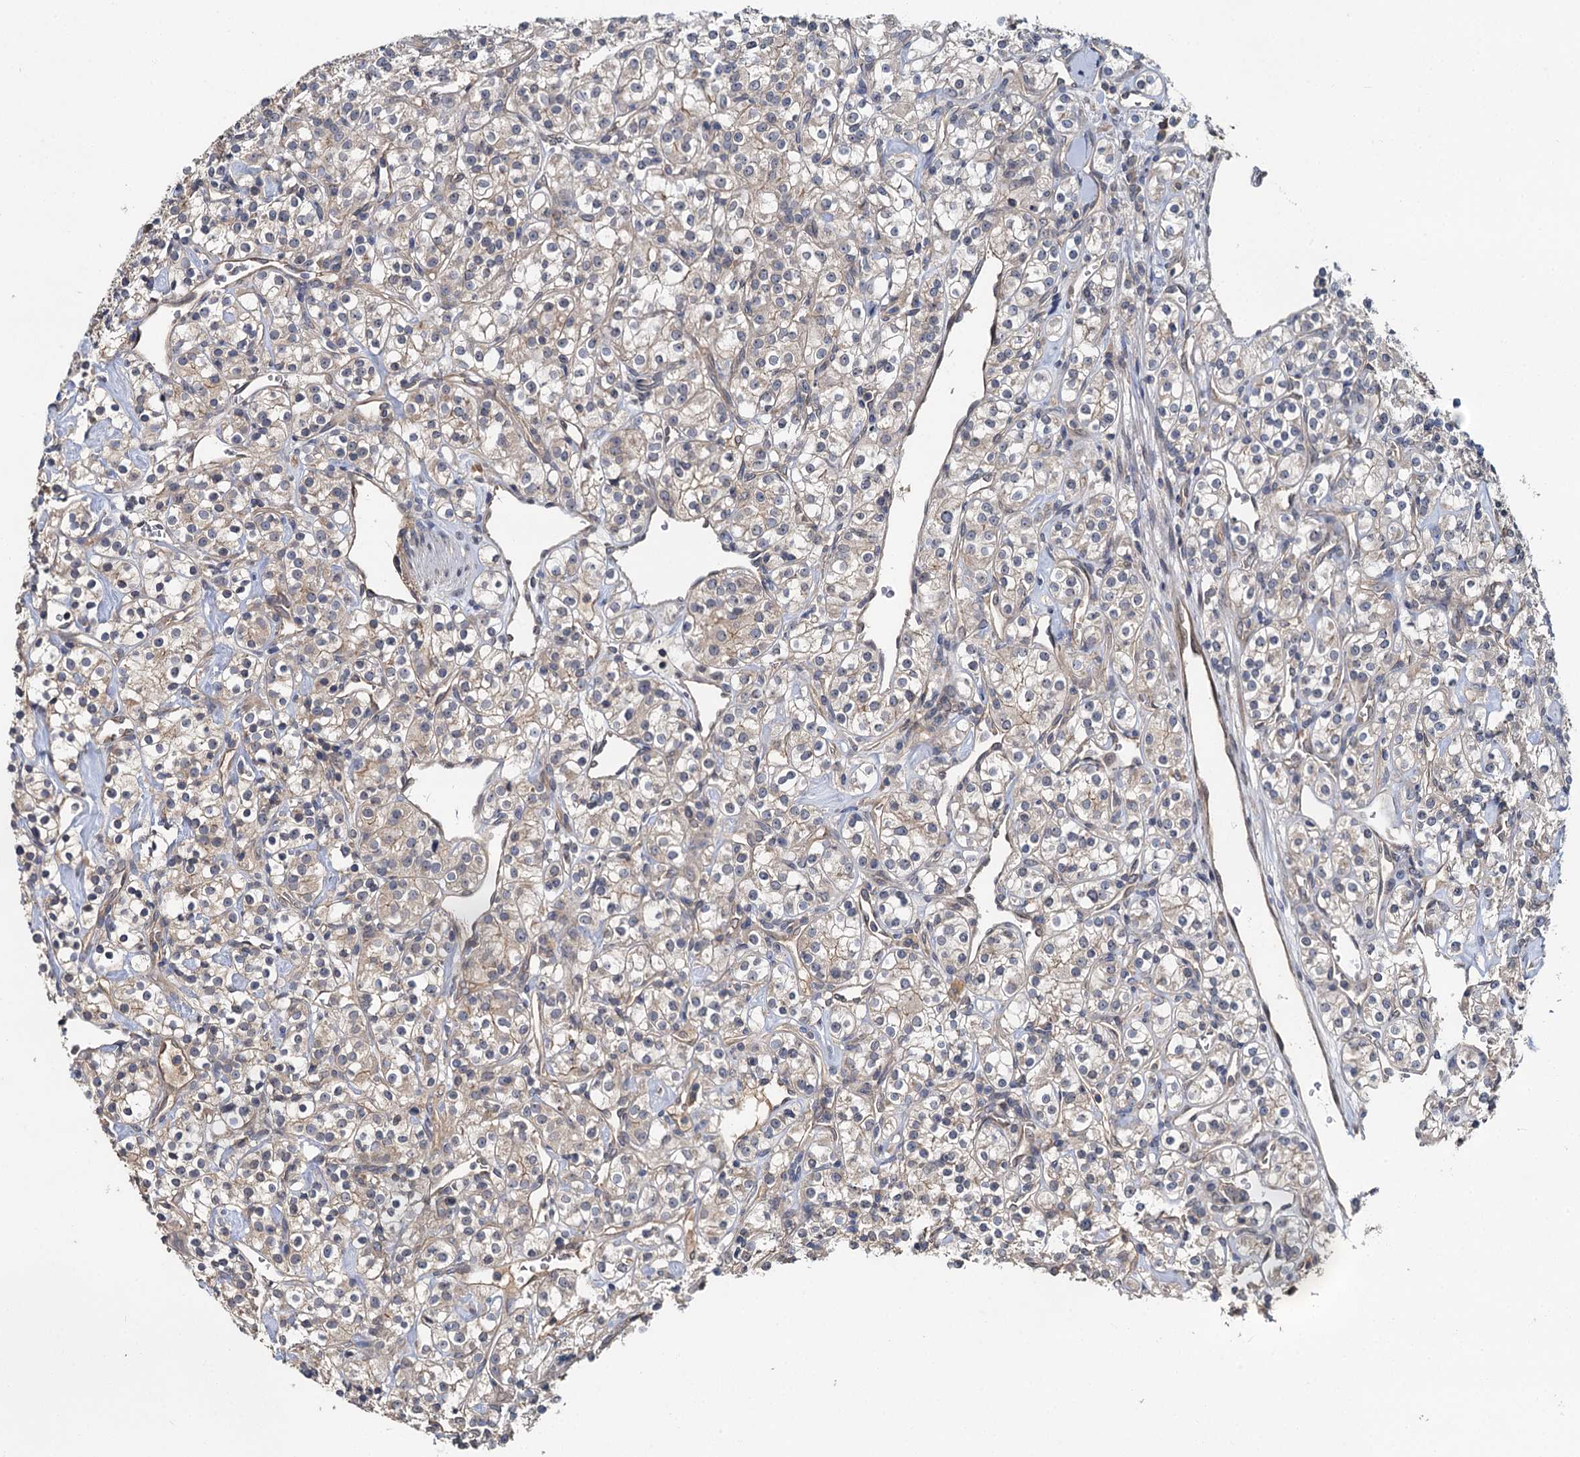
{"staining": {"intensity": "weak", "quantity": "<25%", "location": "cytoplasmic/membranous"}, "tissue": "renal cancer", "cell_type": "Tumor cells", "image_type": "cancer", "snomed": [{"axis": "morphology", "description": "Adenocarcinoma, NOS"}, {"axis": "topography", "description": "Kidney"}], "caption": "A high-resolution photomicrograph shows immunohistochemistry staining of renal cancer (adenocarcinoma), which demonstrates no significant positivity in tumor cells.", "gene": "ZNF324", "patient": {"sex": "male", "age": 77}}